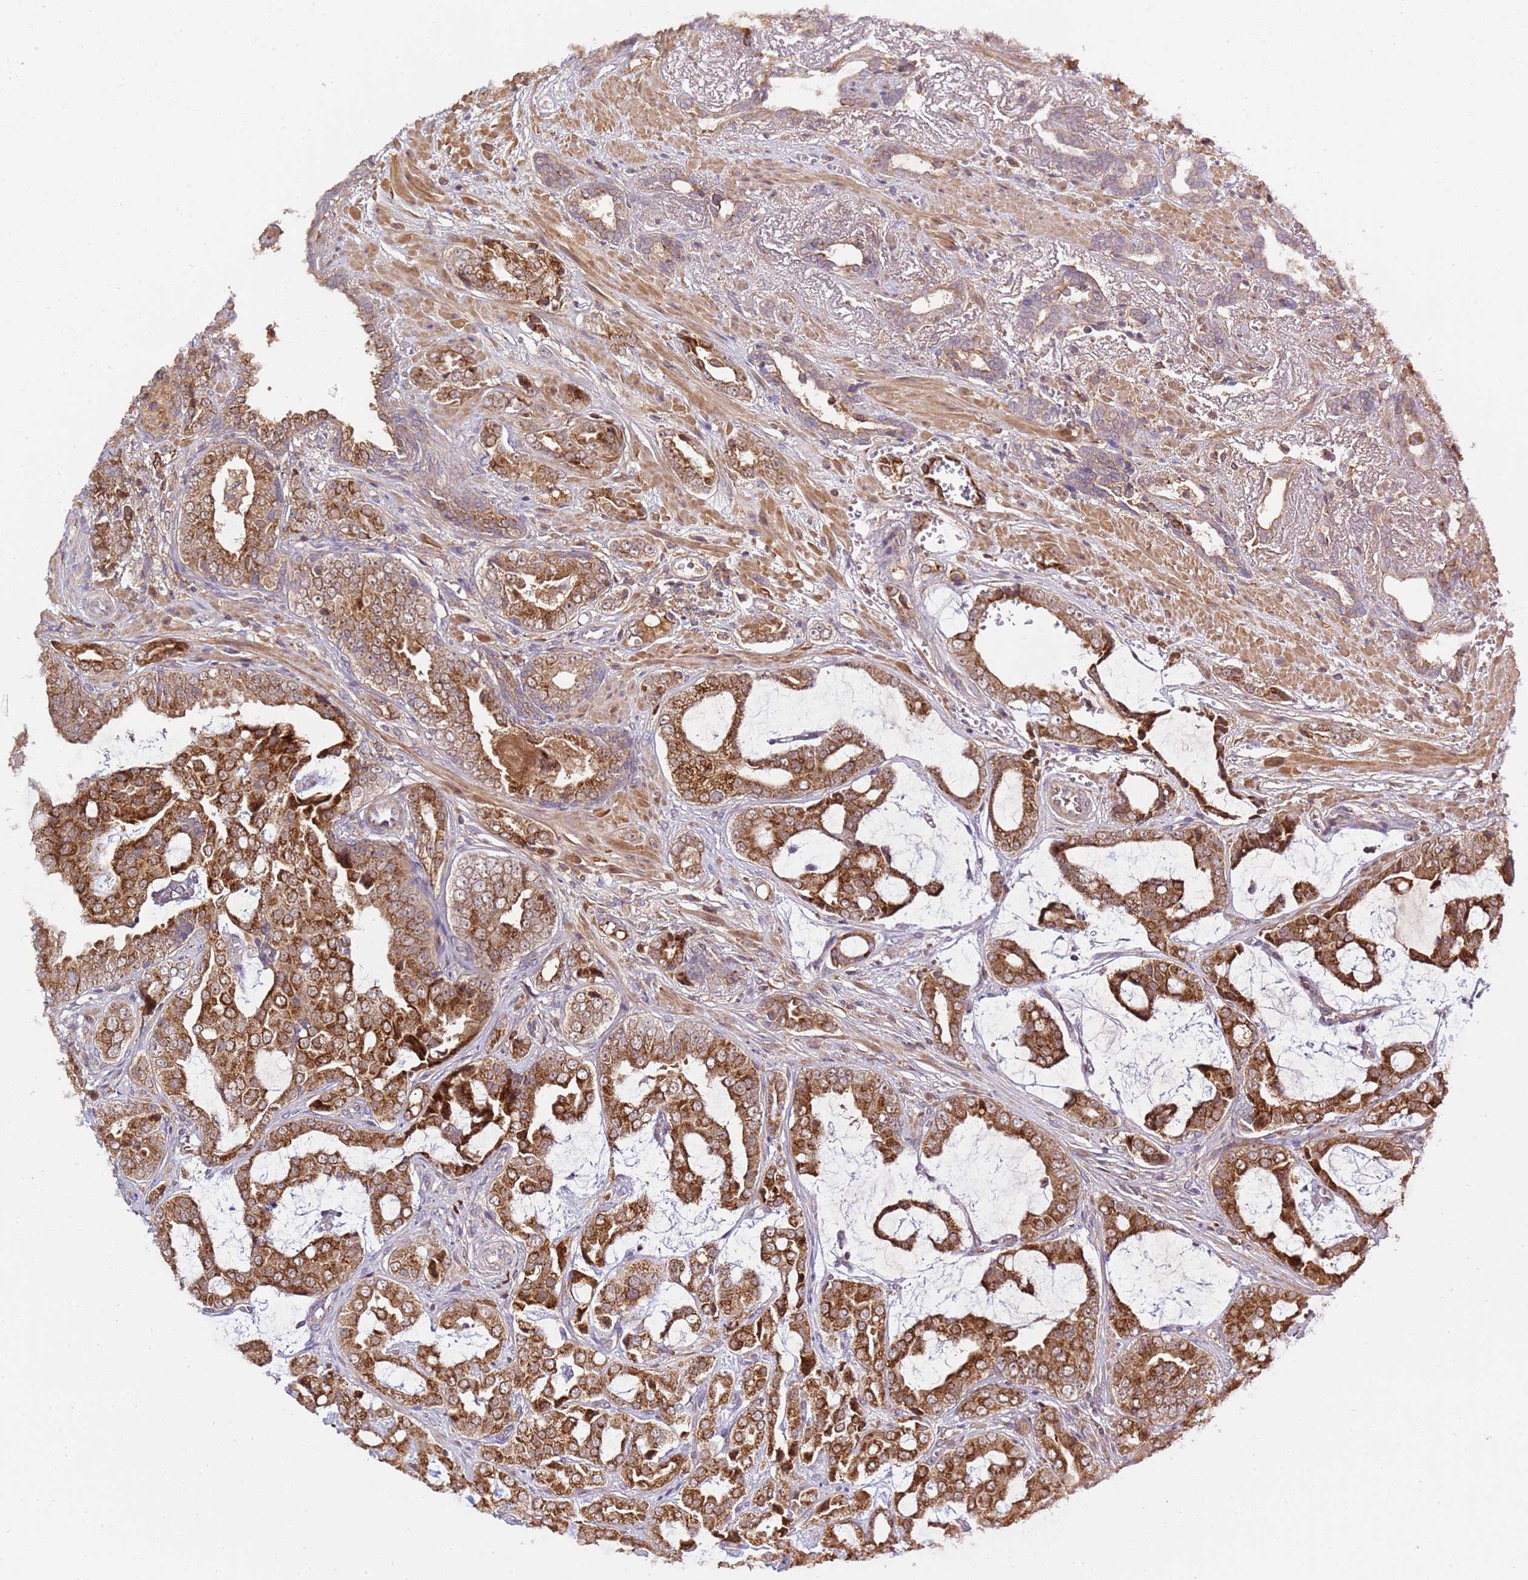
{"staining": {"intensity": "strong", "quantity": ">75%", "location": "cytoplasmic/membranous"}, "tissue": "prostate cancer", "cell_type": "Tumor cells", "image_type": "cancer", "snomed": [{"axis": "morphology", "description": "Adenocarcinoma, High grade"}, {"axis": "topography", "description": "Prostate"}], "caption": "This is an image of immunohistochemistry (IHC) staining of prostate high-grade adenocarcinoma, which shows strong positivity in the cytoplasmic/membranous of tumor cells.", "gene": "ZNF624", "patient": {"sex": "male", "age": 71}}